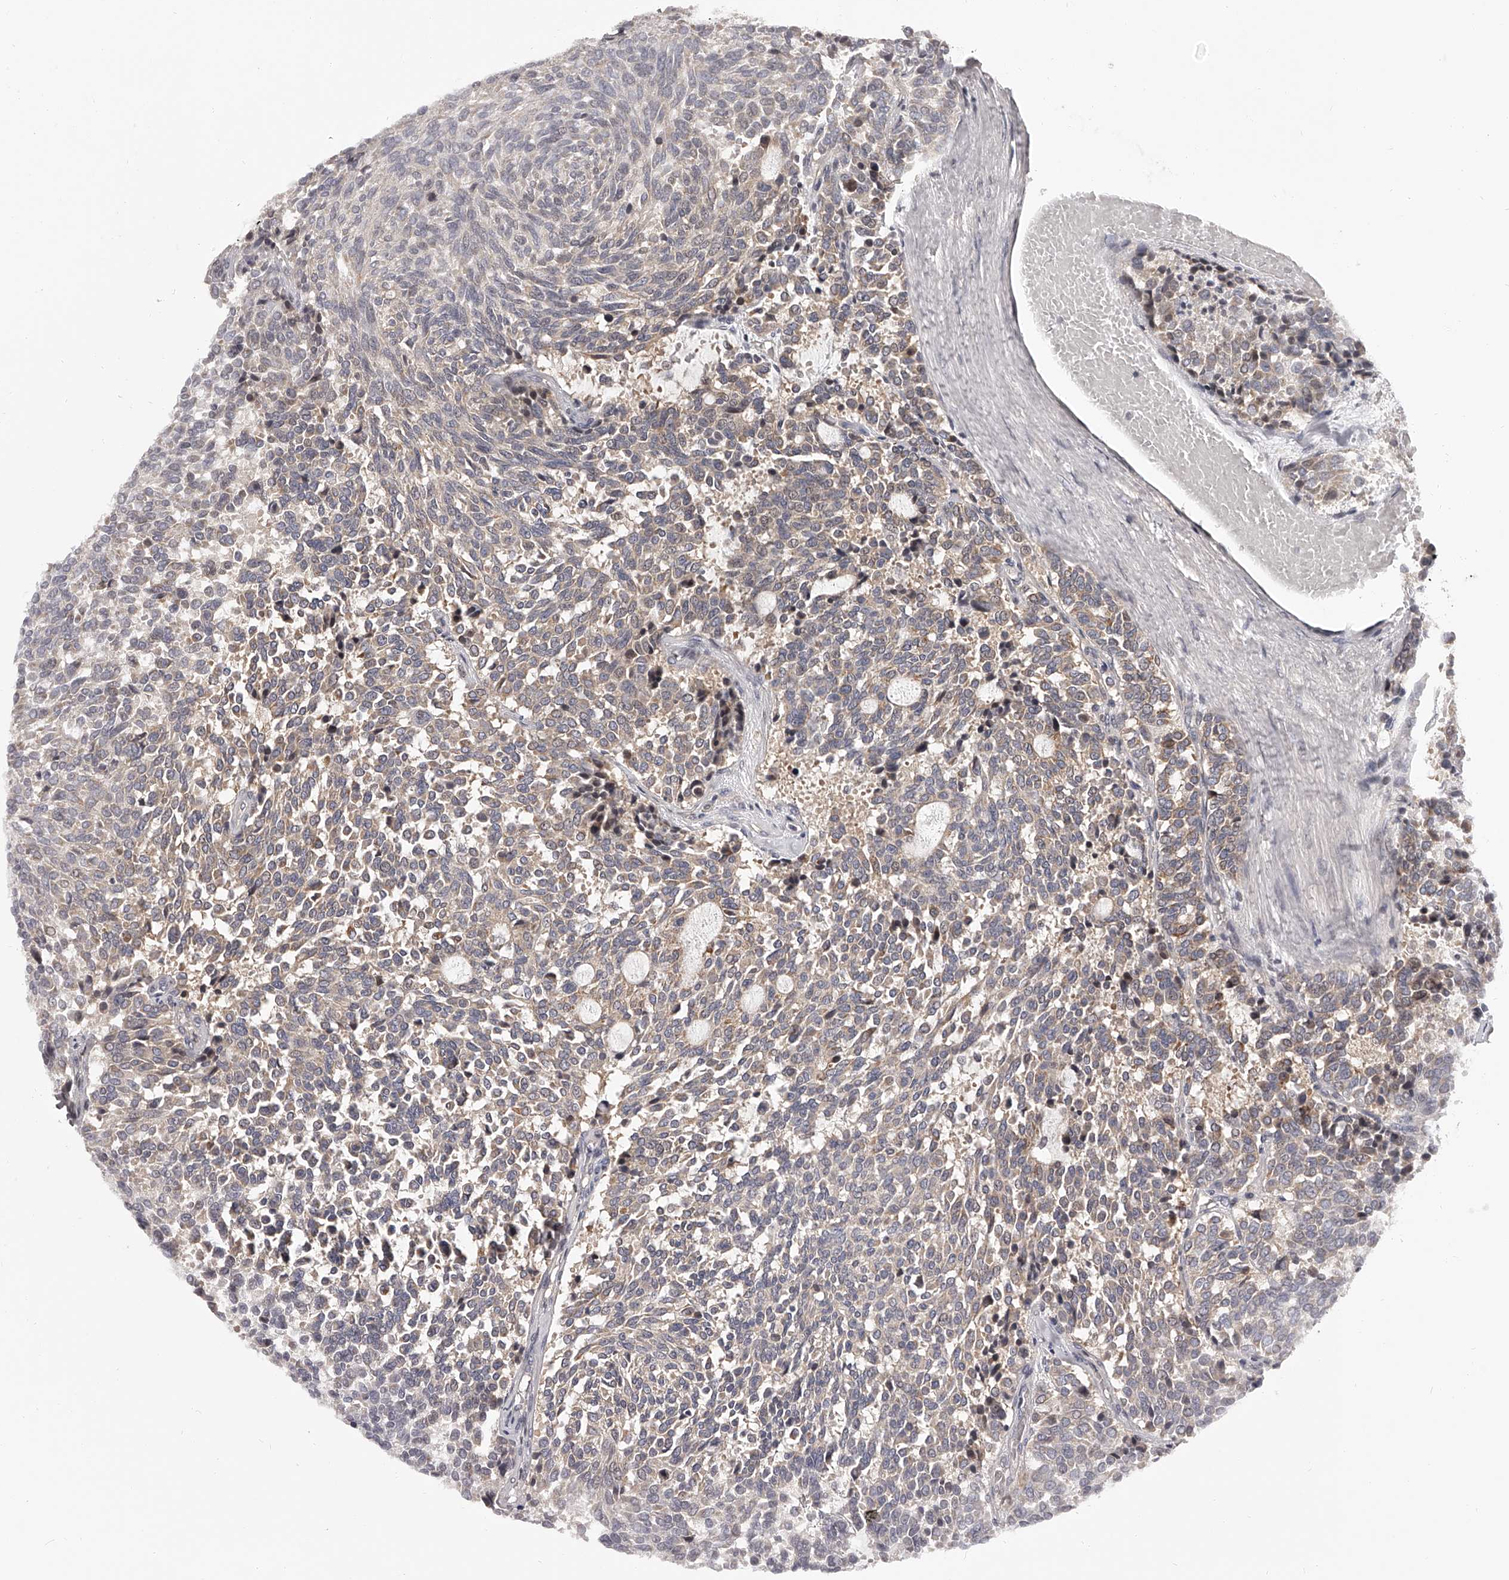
{"staining": {"intensity": "weak", "quantity": "25%-75%", "location": "cytoplasmic/membranous"}, "tissue": "carcinoid", "cell_type": "Tumor cells", "image_type": "cancer", "snomed": [{"axis": "morphology", "description": "Carcinoid, malignant, NOS"}, {"axis": "topography", "description": "Pancreas"}], "caption": "Protein staining by IHC demonstrates weak cytoplasmic/membranous staining in about 25%-75% of tumor cells in carcinoid.", "gene": "PFDN2", "patient": {"sex": "female", "age": 54}}